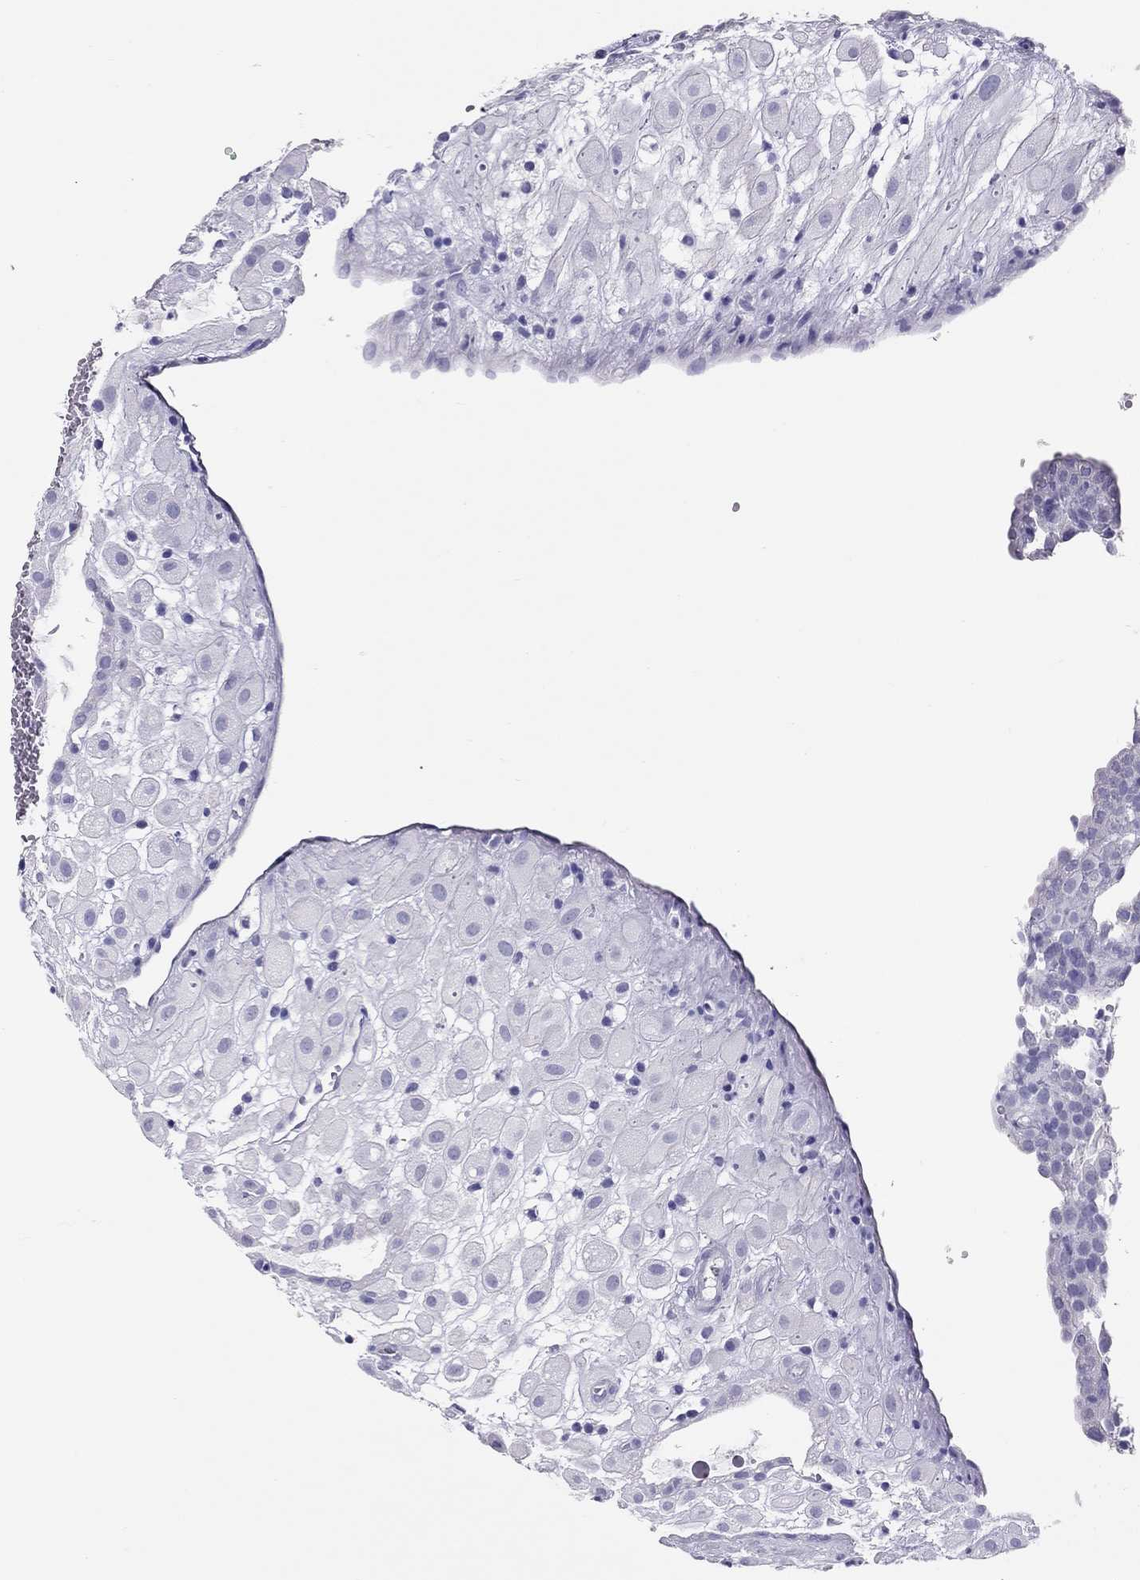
{"staining": {"intensity": "negative", "quantity": "none", "location": "none"}, "tissue": "placenta", "cell_type": "Decidual cells", "image_type": "normal", "snomed": [{"axis": "morphology", "description": "Normal tissue, NOS"}, {"axis": "topography", "description": "Placenta"}], "caption": "Decidual cells show no significant staining in normal placenta.", "gene": "PSMB11", "patient": {"sex": "female", "age": 24}}